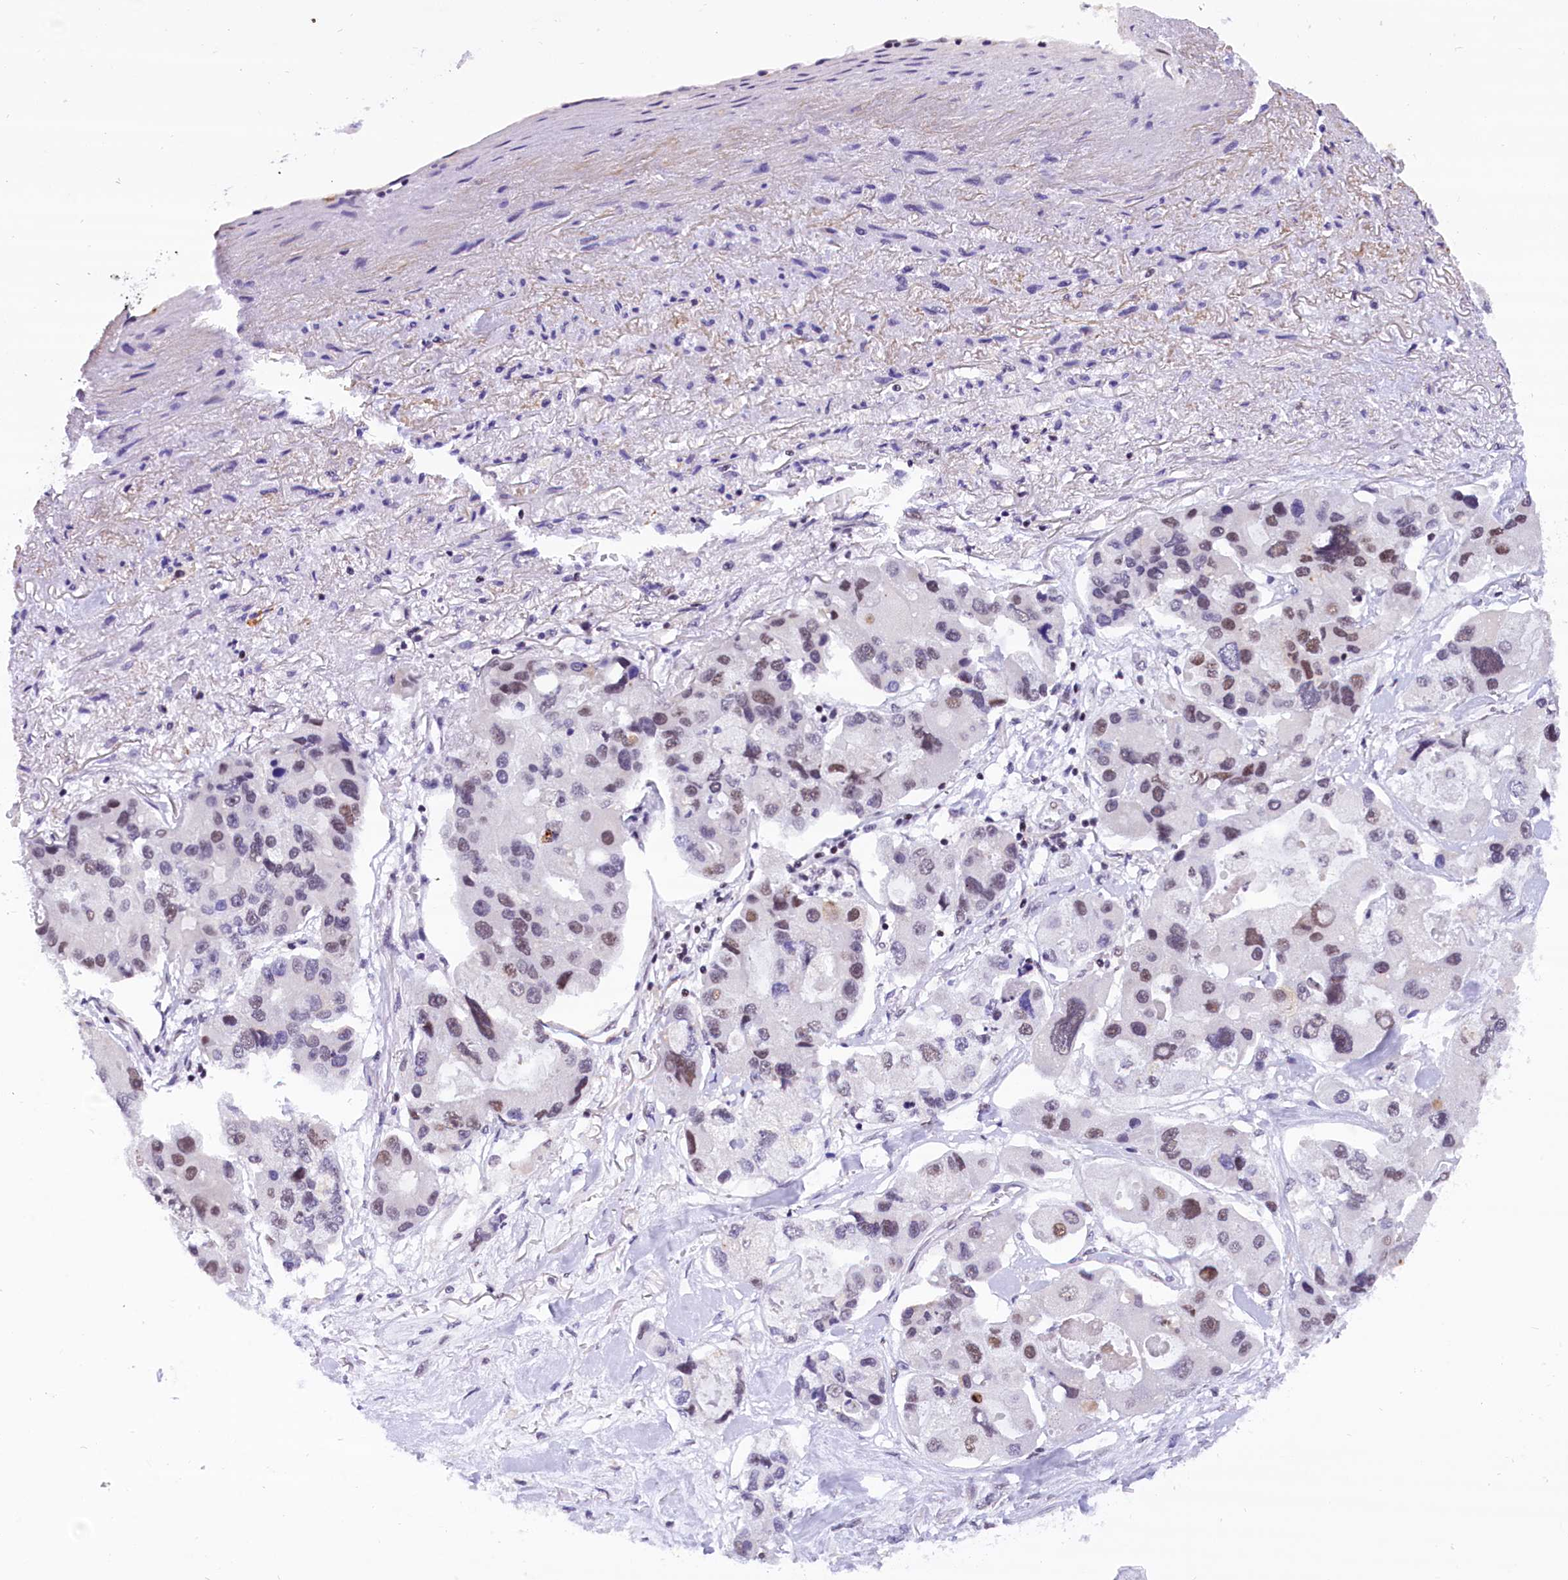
{"staining": {"intensity": "moderate", "quantity": "25%-75%", "location": "nuclear"}, "tissue": "lung cancer", "cell_type": "Tumor cells", "image_type": "cancer", "snomed": [{"axis": "morphology", "description": "Adenocarcinoma, NOS"}, {"axis": "topography", "description": "Lung"}], "caption": "Adenocarcinoma (lung) stained with a protein marker displays moderate staining in tumor cells.", "gene": "CDYL2", "patient": {"sex": "female", "age": 54}}